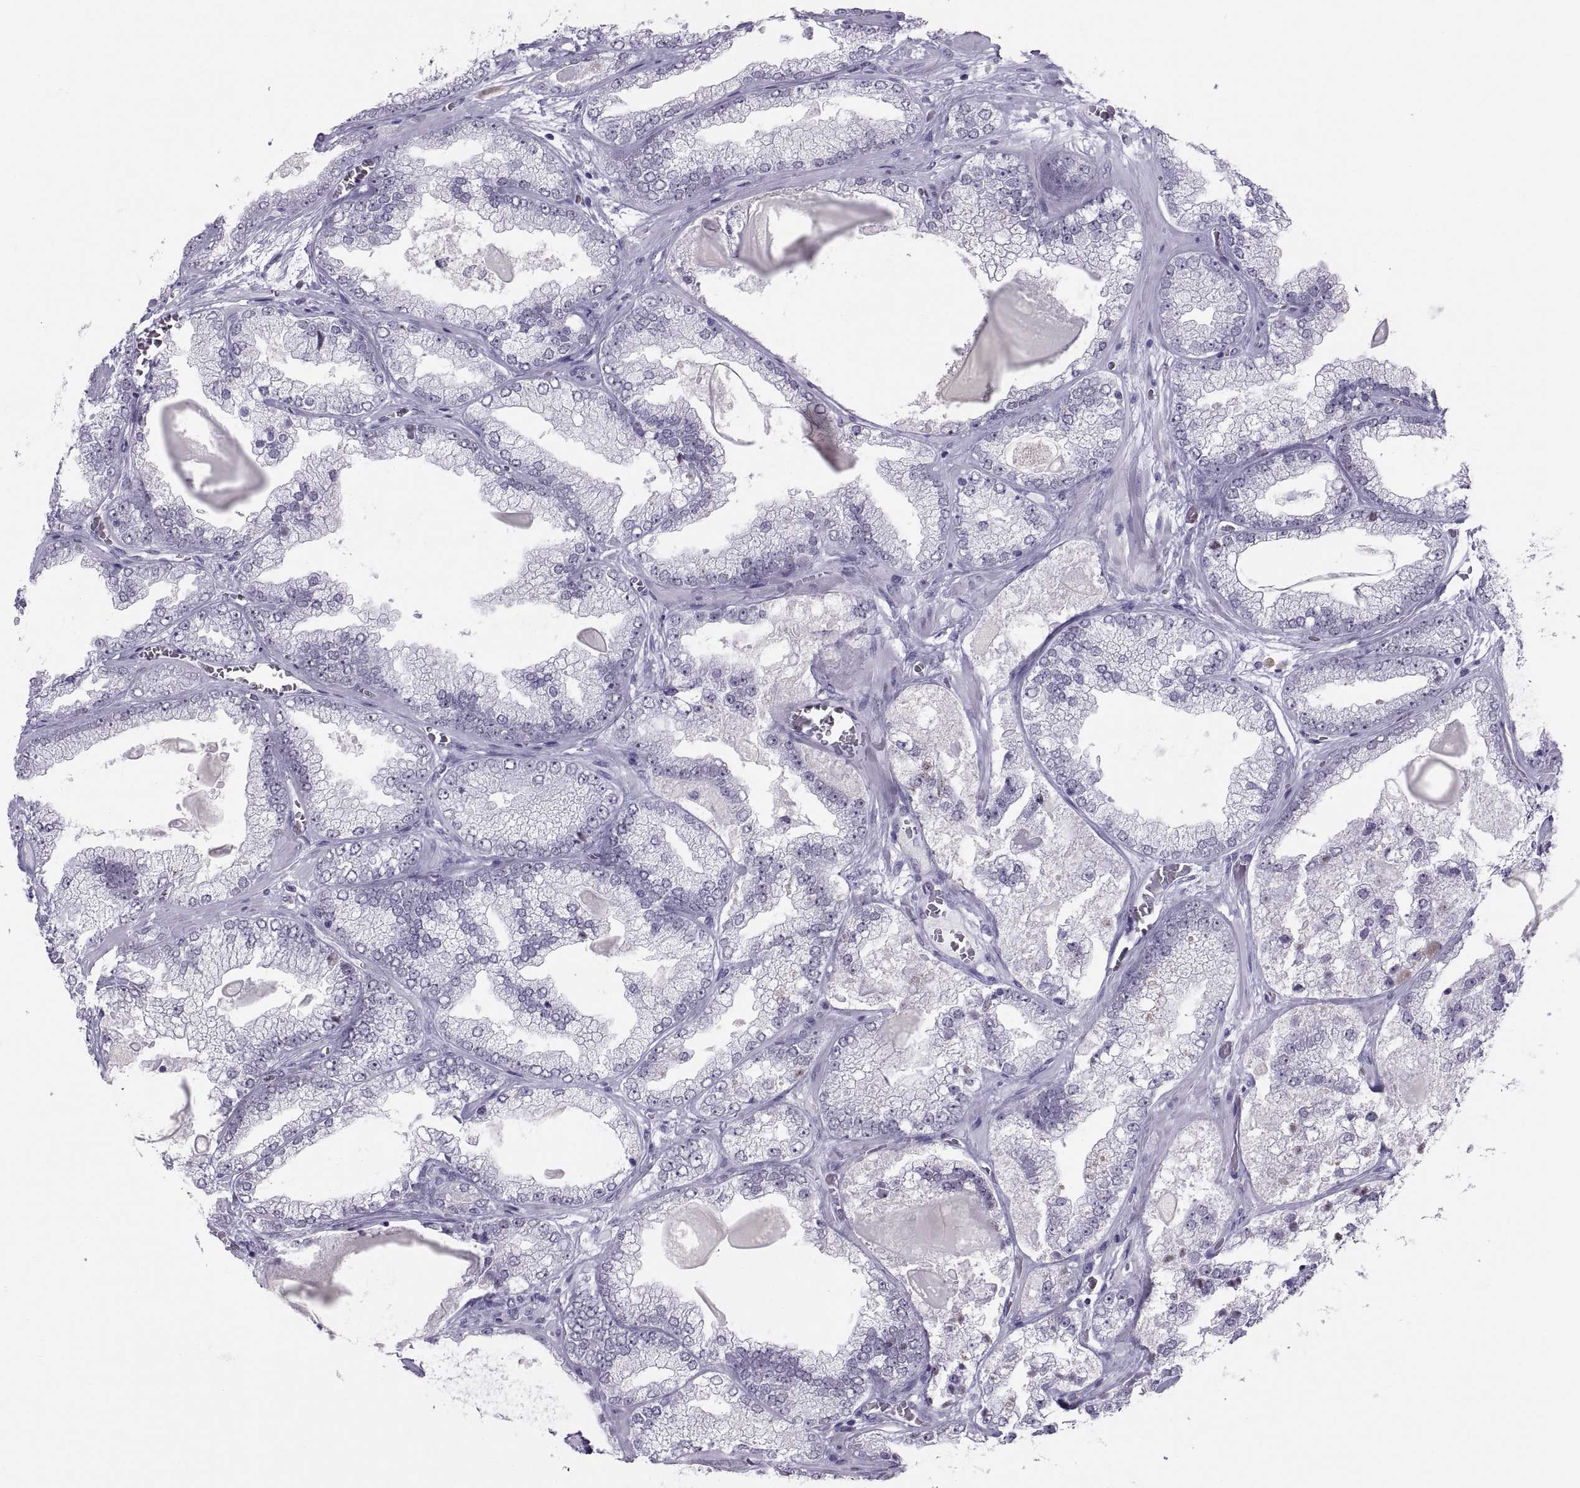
{"staining": {"intensity": "negative", "quantity": "none", "location": "none"}, "tissue": "prostate cancer", "cell_type": "Tumor cells", "image_type": "cancer", "snomed": [{"axis": "morphology", "description": "Adenocarcinoma, Low grade"}, {"axis": "topography", "description": "Prostate"}], "caption": "Prostate cancer stained for a protein using IHC shows no expression tumor cells.", "gene": "NEUROD6", "patient": {"sex": "male", "age": 57}}